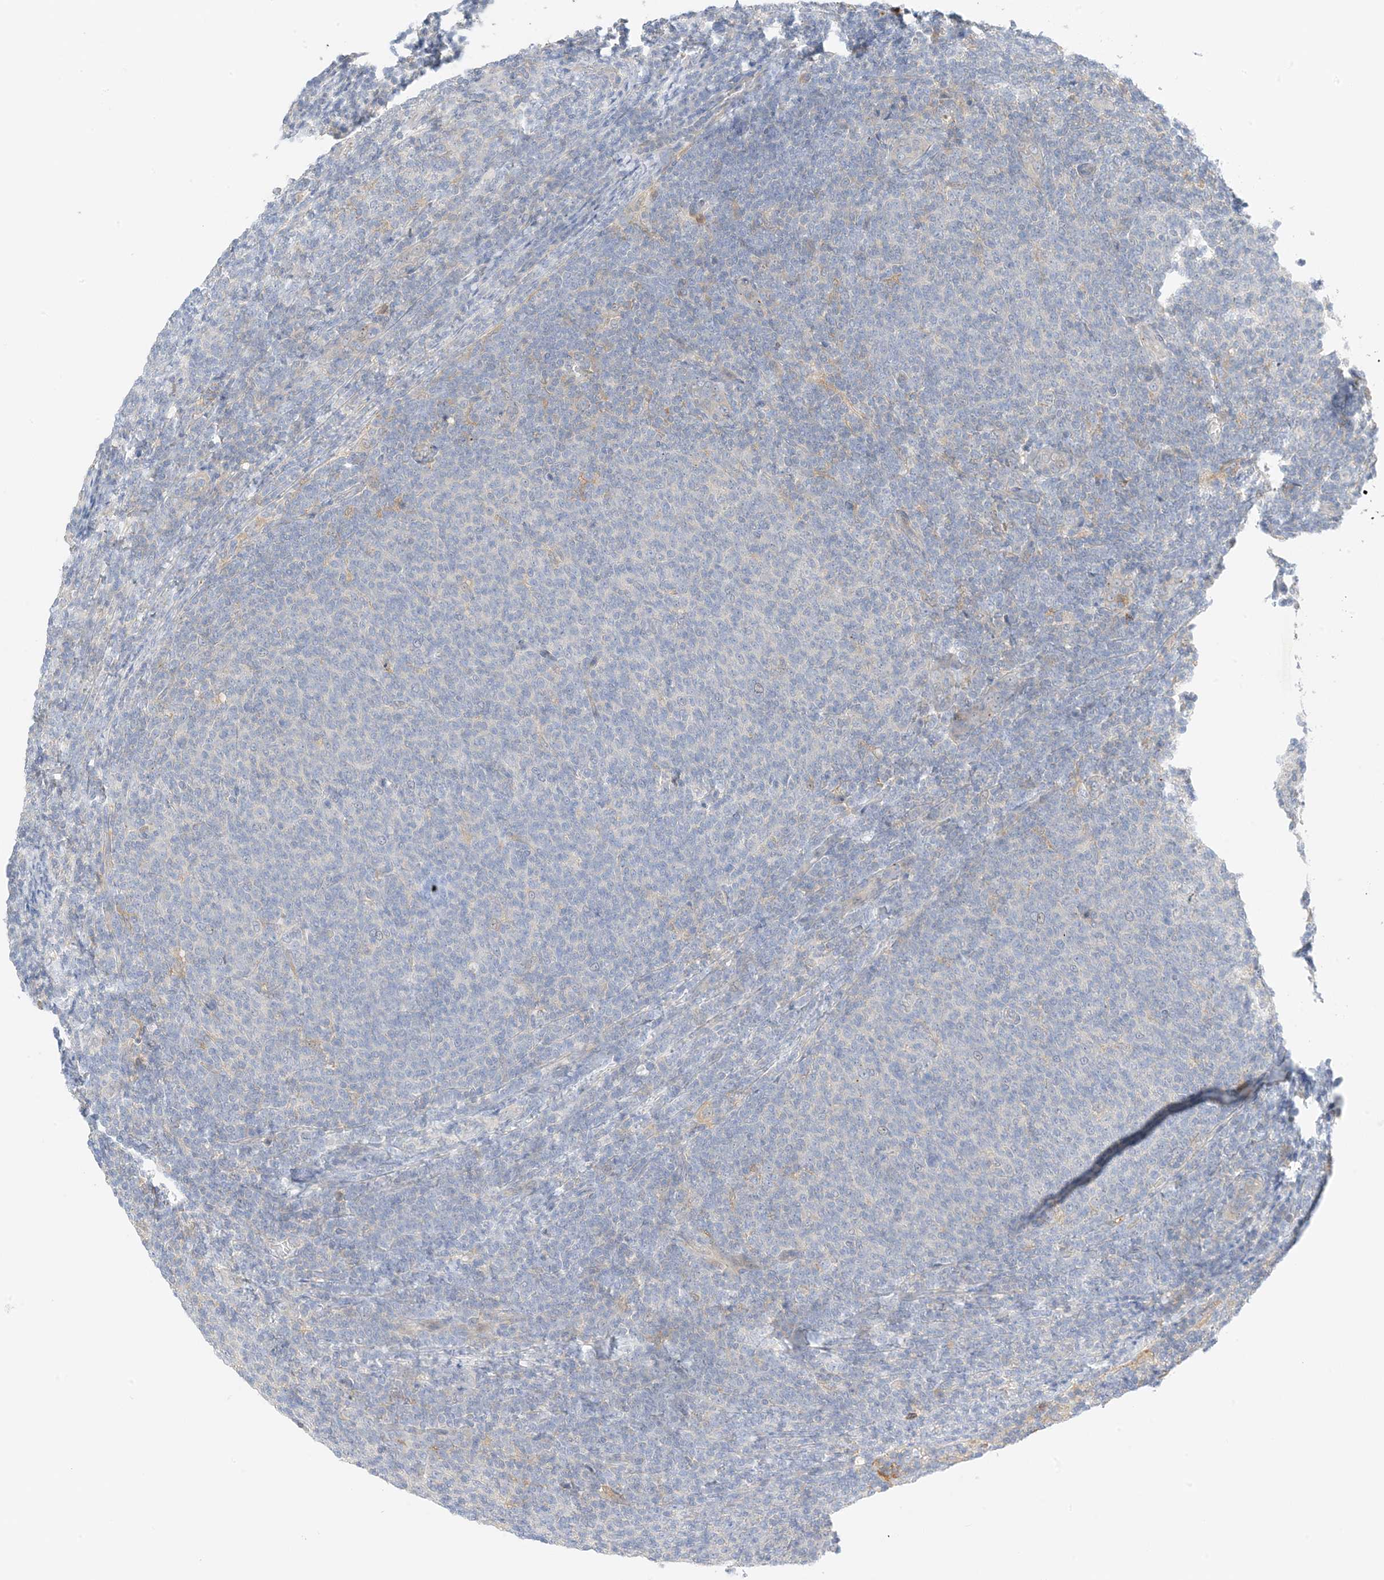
{"staining": {"intensity": "negative", "quantity": "none", "location": "none"}, "tissue": "lymphoma", "cell_type": "Tumor cells", "image_type": "cancer", "snomed": [{"axis": "morphology", "description": "Malignant lymphoma, non-Hodgkin's type, Low grade"}, {"axis": "topography", "description": "Lymph node"}], "caption": "DAB immunohistochemical staining of human lymphoma displays no significant expression in tumor cells.", "gene": "KIFBP", "patient": {"sex": "male", "age": 66}}